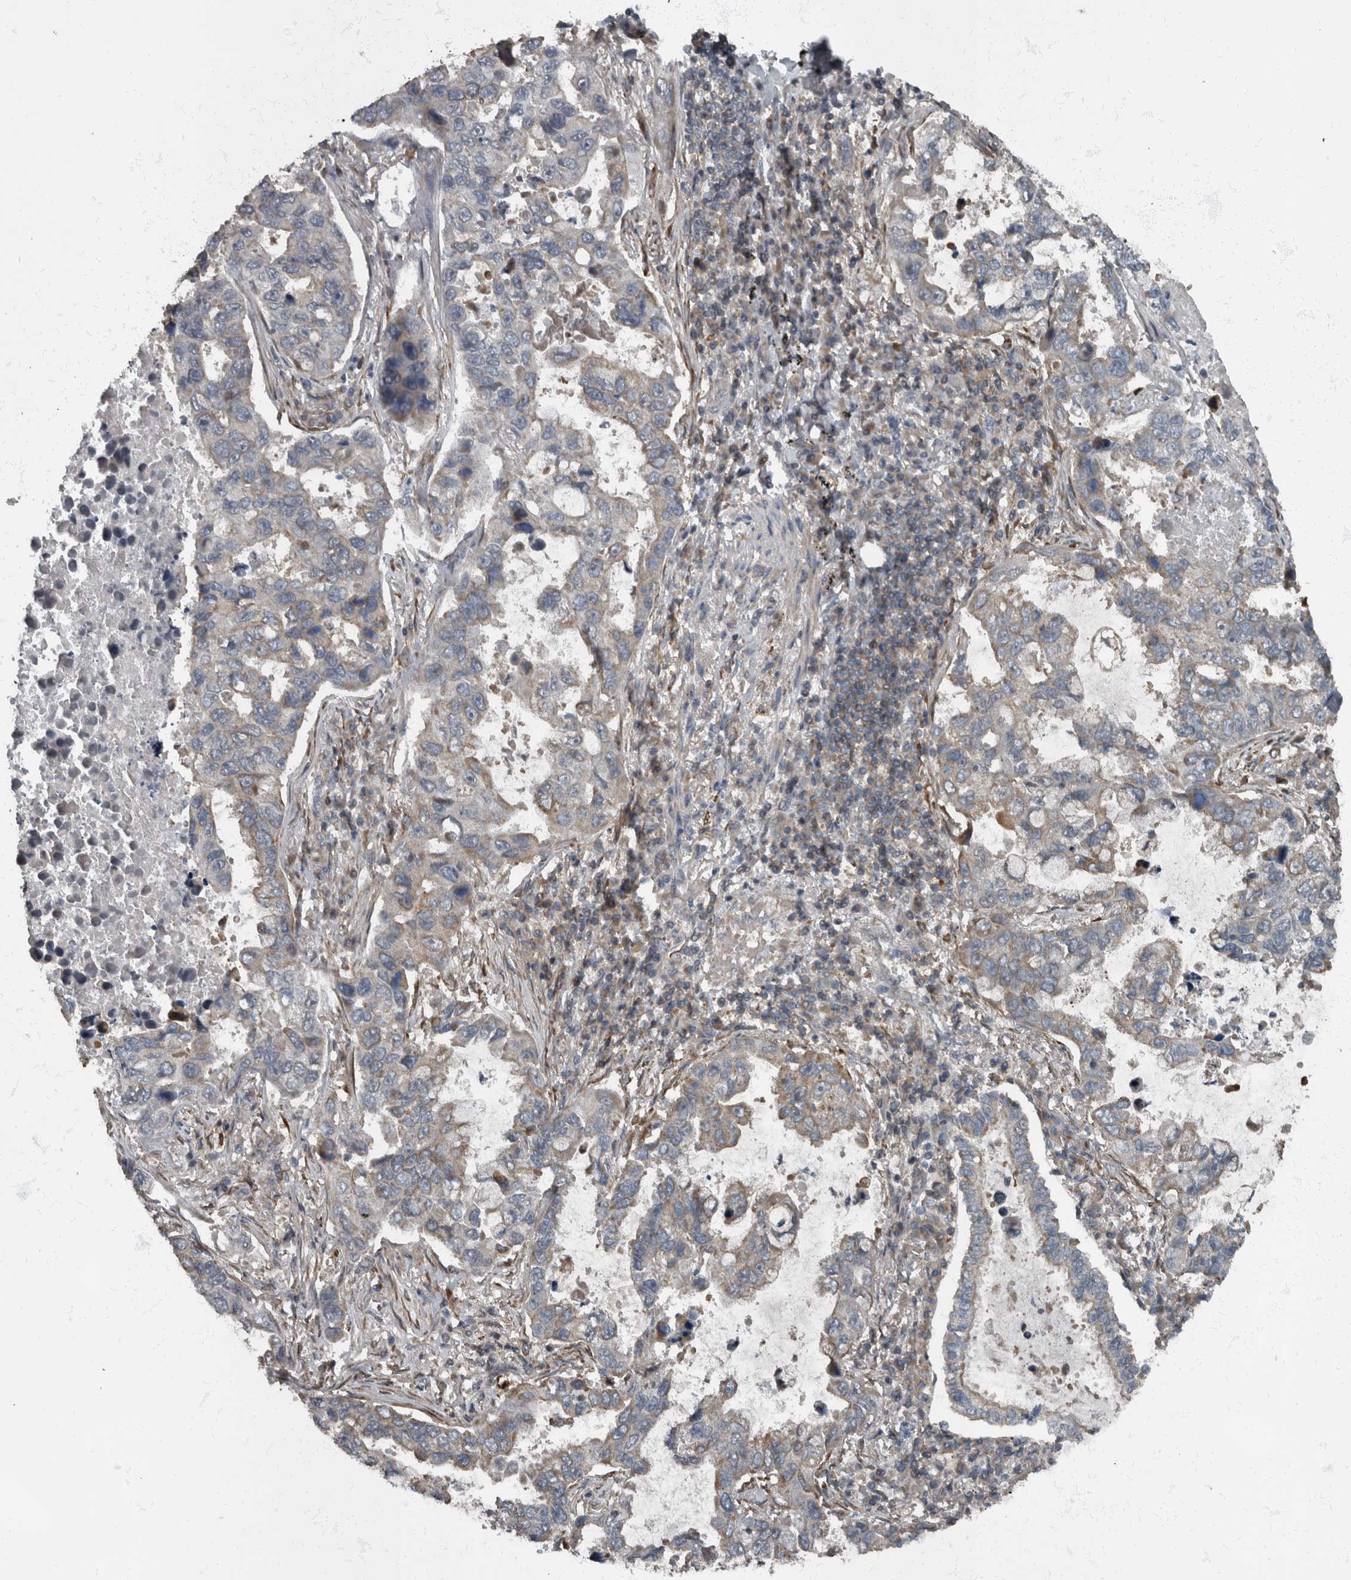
{"staining": {"intensity": "weak", "quantity": "25%-75%", "location": "cytoplasmic/membranous"}, "tissue": "lung cancer", "cell_type": "Tumor cells", "image_type": "cancer", "snomed": [{"axis": "morphology", "description": "Adenocarcinoma, NOS"}, {"axis": "topography", "description": "Lung"}], "caption": "Adenocarcinoma (lung) stained with immunohistochemistry exhibits weak cytoplasmic/membranous positivity in approximately 25%-75% of tumor cells. (brown staining indicates protein expression, while blue staining denotes nuclei).", "gene": "RABGGTB", "patient": {"sex": "male", "age": 64}}